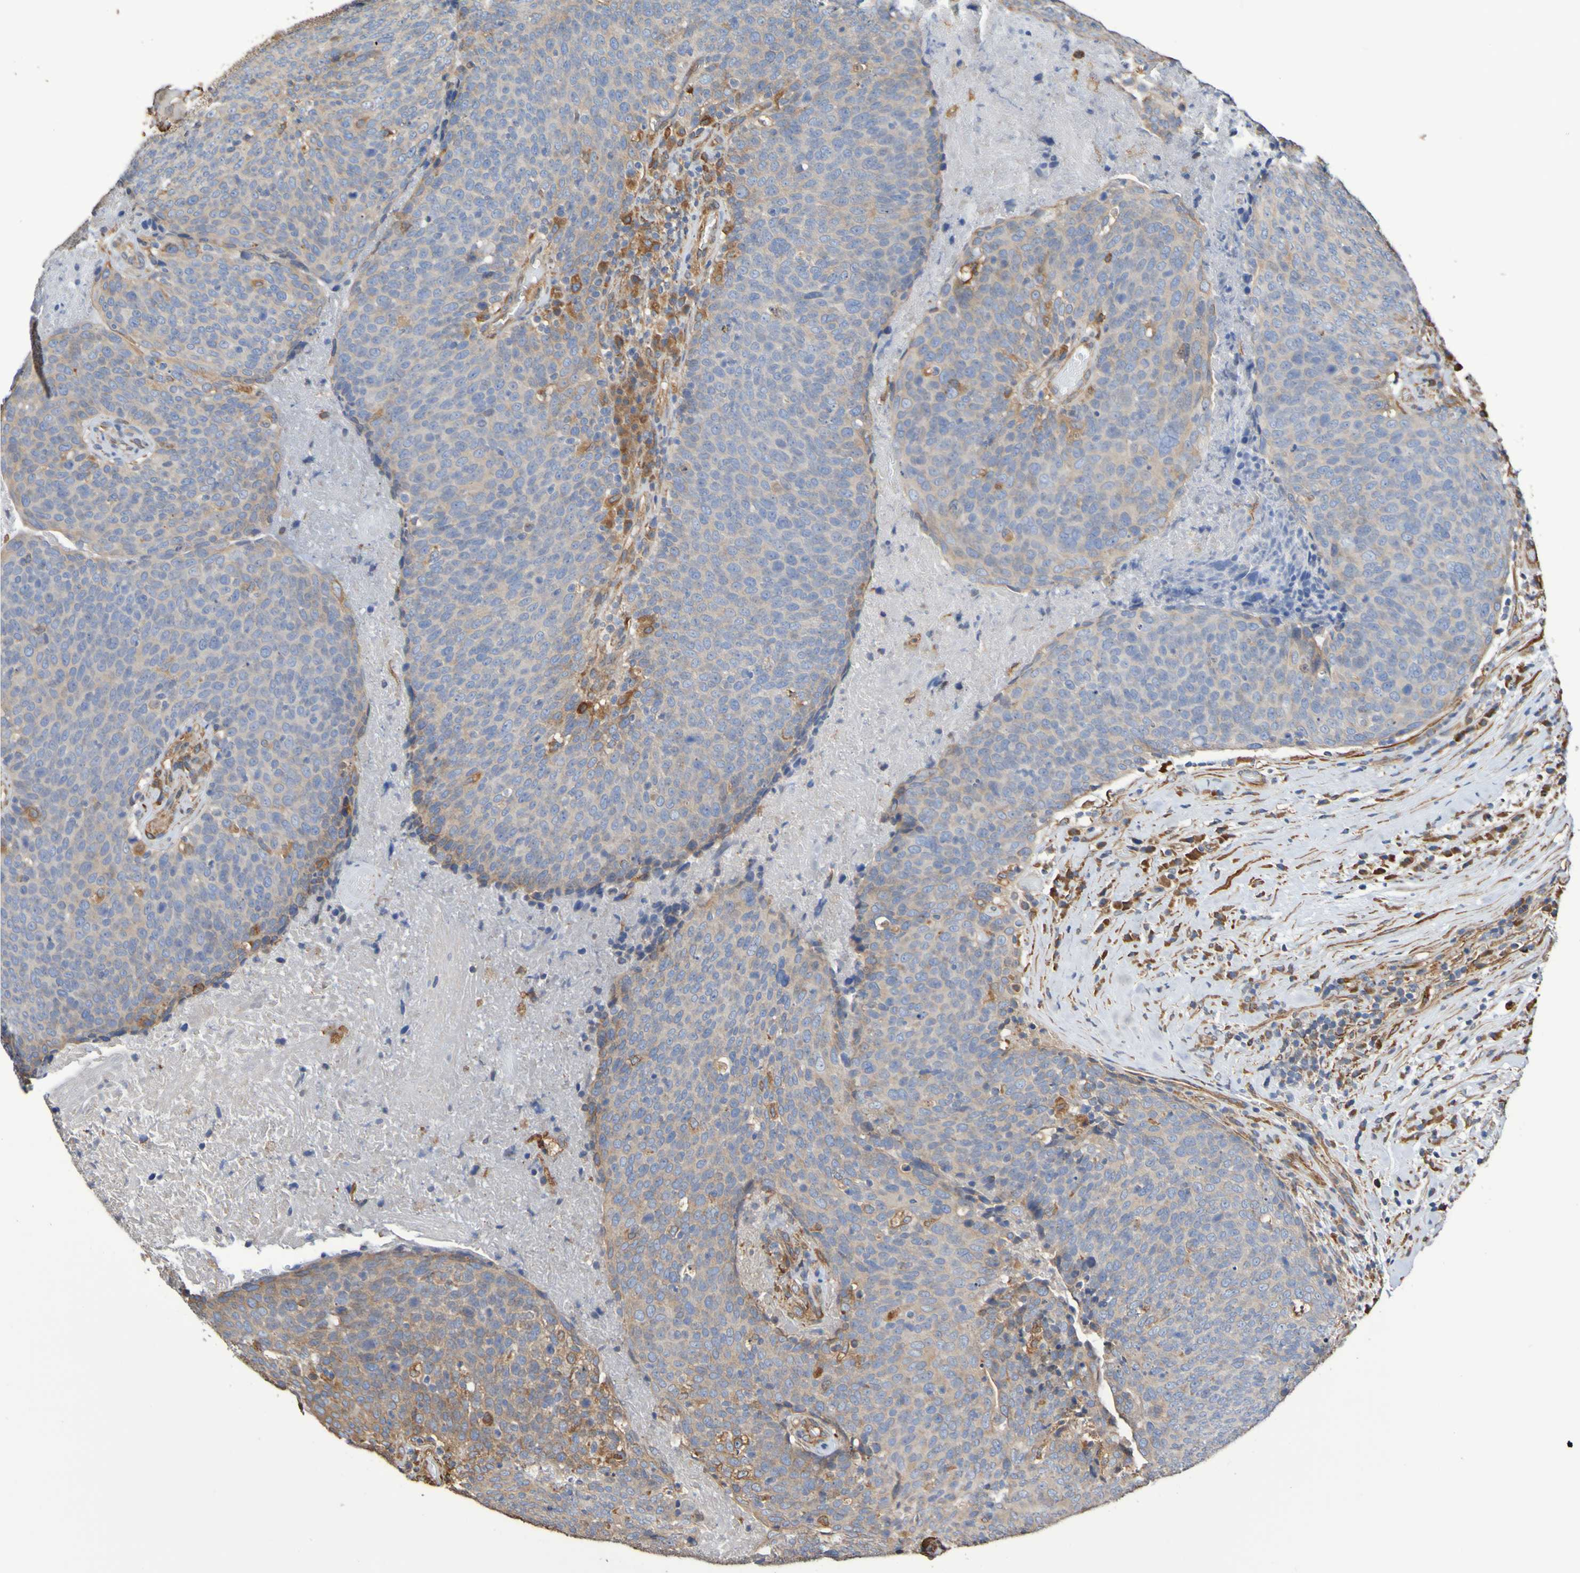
{"staining": {"intensity": "weak", "quantity": "25%-75%", "location": "cytoplasmic/membranous"}, "tissue": "head and neck cancer", "cell_type": "Tumor cells", "image_type": "cancer", "snomed": [{"axis": "morphology", "description": "Squamous cell carcinoma, NOS"}, {"axis": "morphology", "description": "Squamous cell carcinoma, metastatic, NOS"}, {"axis": "topography", "description": "Lymph node"}, {"axis": "topography", "description": "Head-Neck"}], "caption": "Weak cytoplasmic/membranous protein expression is identified in approximately 25%-75% of tumor cells in head and neck cancer.", "gene": "RAB11A", "patient": {"sex": "male", "age": 62}}